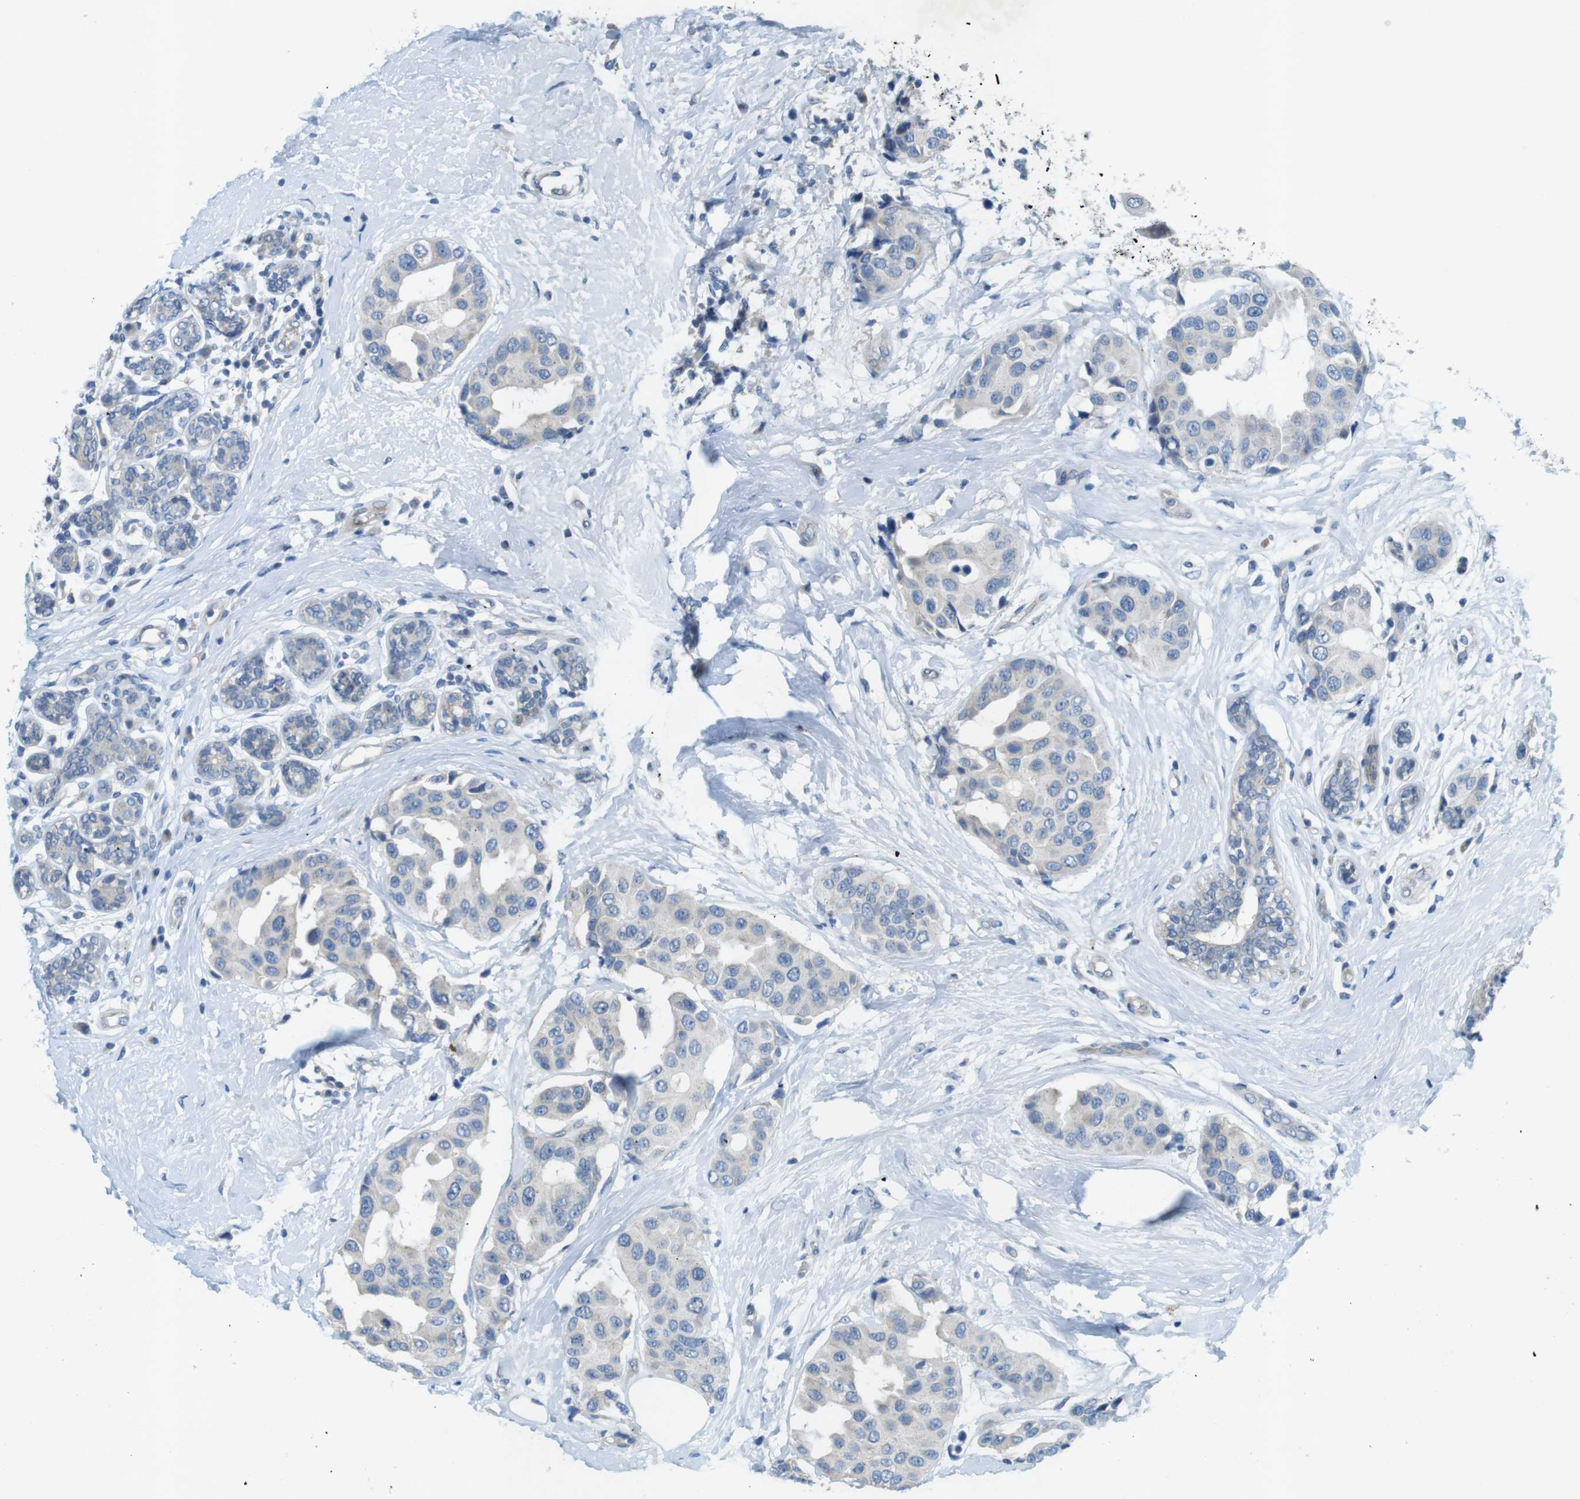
{"staining": {"intensity": "negative", "quantity": "none", "location": "none"}, "tissue": "breast cancer", "cell_type": "Tumor cells", "image_type": "cancer", "snomed": [{"axis": "morphology", "description": "Normal tissue, NOS"}, {"axis": "morphology", "description": "Duct carcinoma"}, {"axis": "topography", "description": "Breast"}], "caption": "Breast cancer stained for a protein using immunohistochemistry reveals no expression tumor cells.", "gene": "TYW1", "patient": {"sex": "female", "age": 39}}